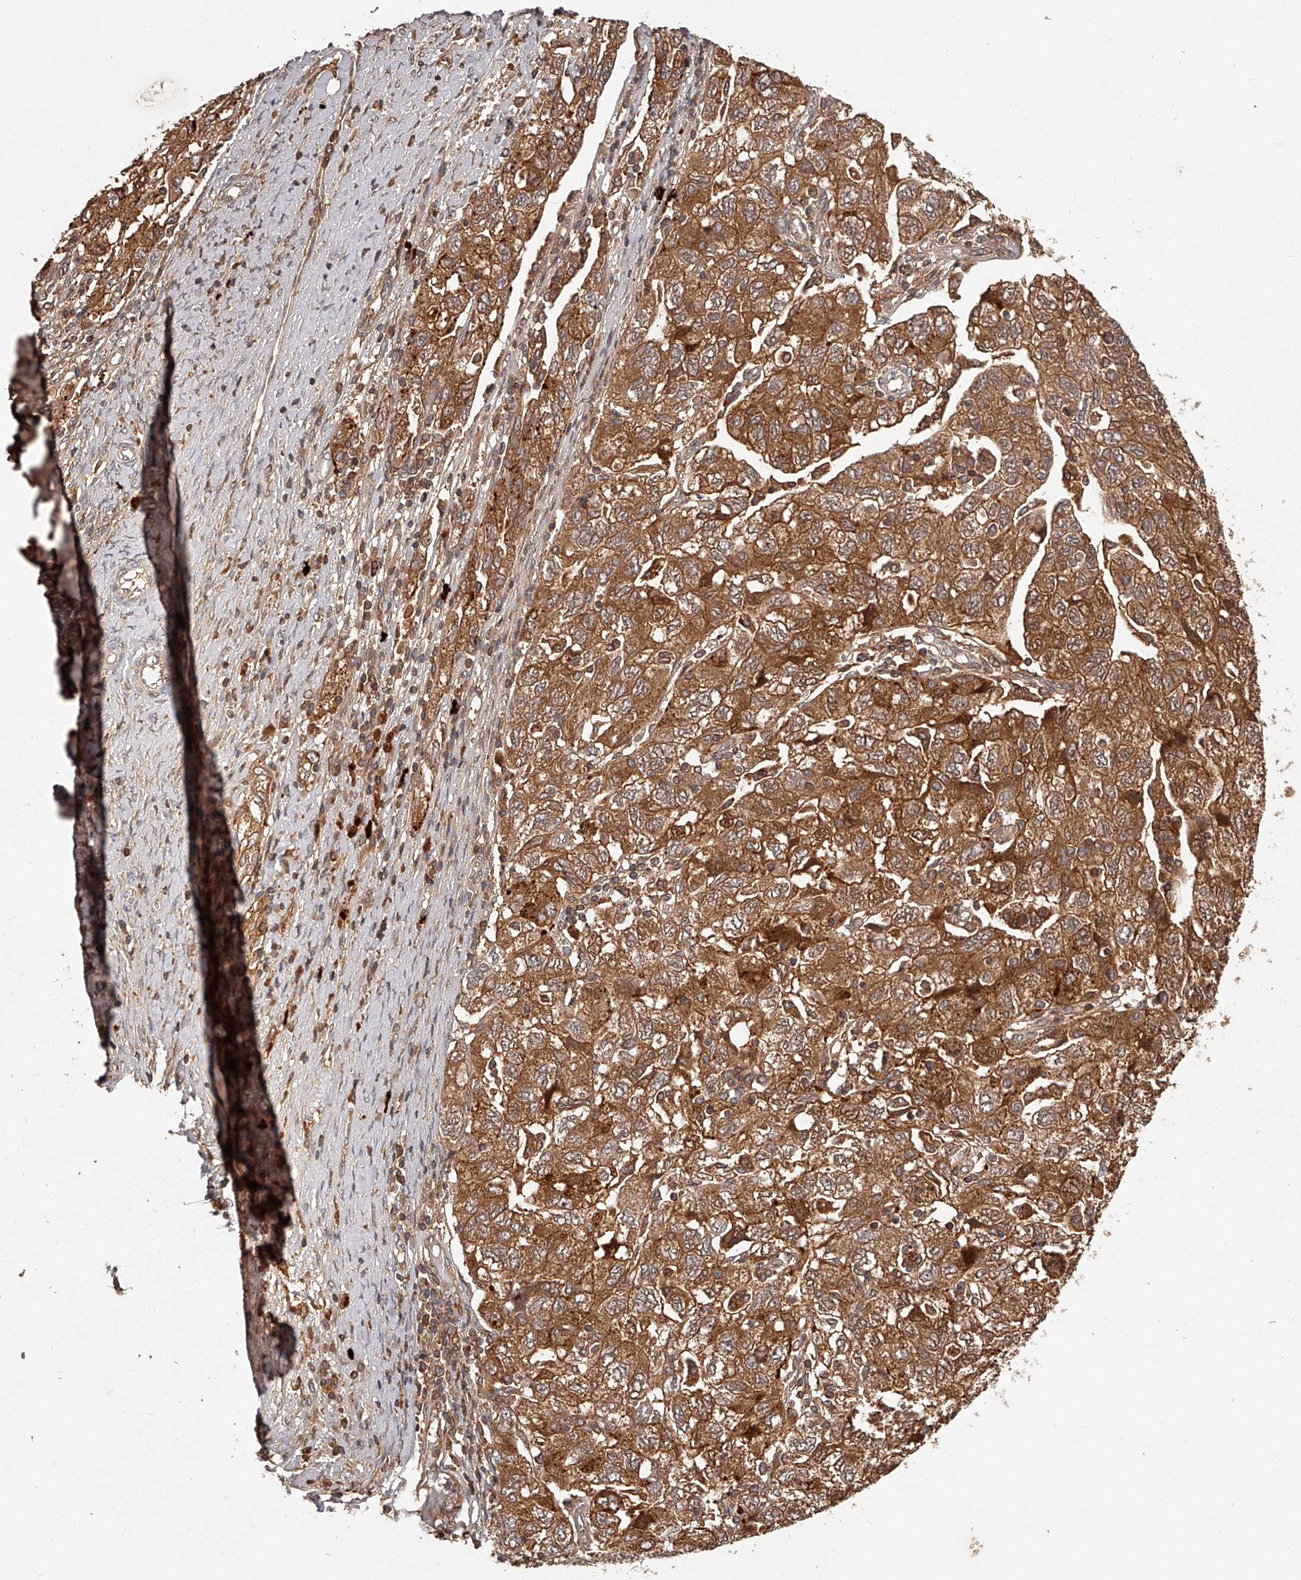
{"staining": {"intensity": "moderate", "quantity": ">75%", "location": "cytoplasmic/membranous"}, "tissue": "ovarian cancer", "cell_type": "Tumor cells", "image_type": "cancer", "snomed": [{"axis": "morphology", "description": "Carcinoma, NOS"}, {"axis": "morphology", "description": "Cystadenocarcinoma, serous, NOS"}, {"axis": "topography", "description": "Ovary"}], "caption": "Immunohistochemical staining of serous cystadenocarcinoma (ovarian) demonstrates medium levels of moderate cytoplasmic/membranous expression in about >75% of tumor cells.", "gene": "CRYZL1", "patient": {"sex": "female", "age": 69}}